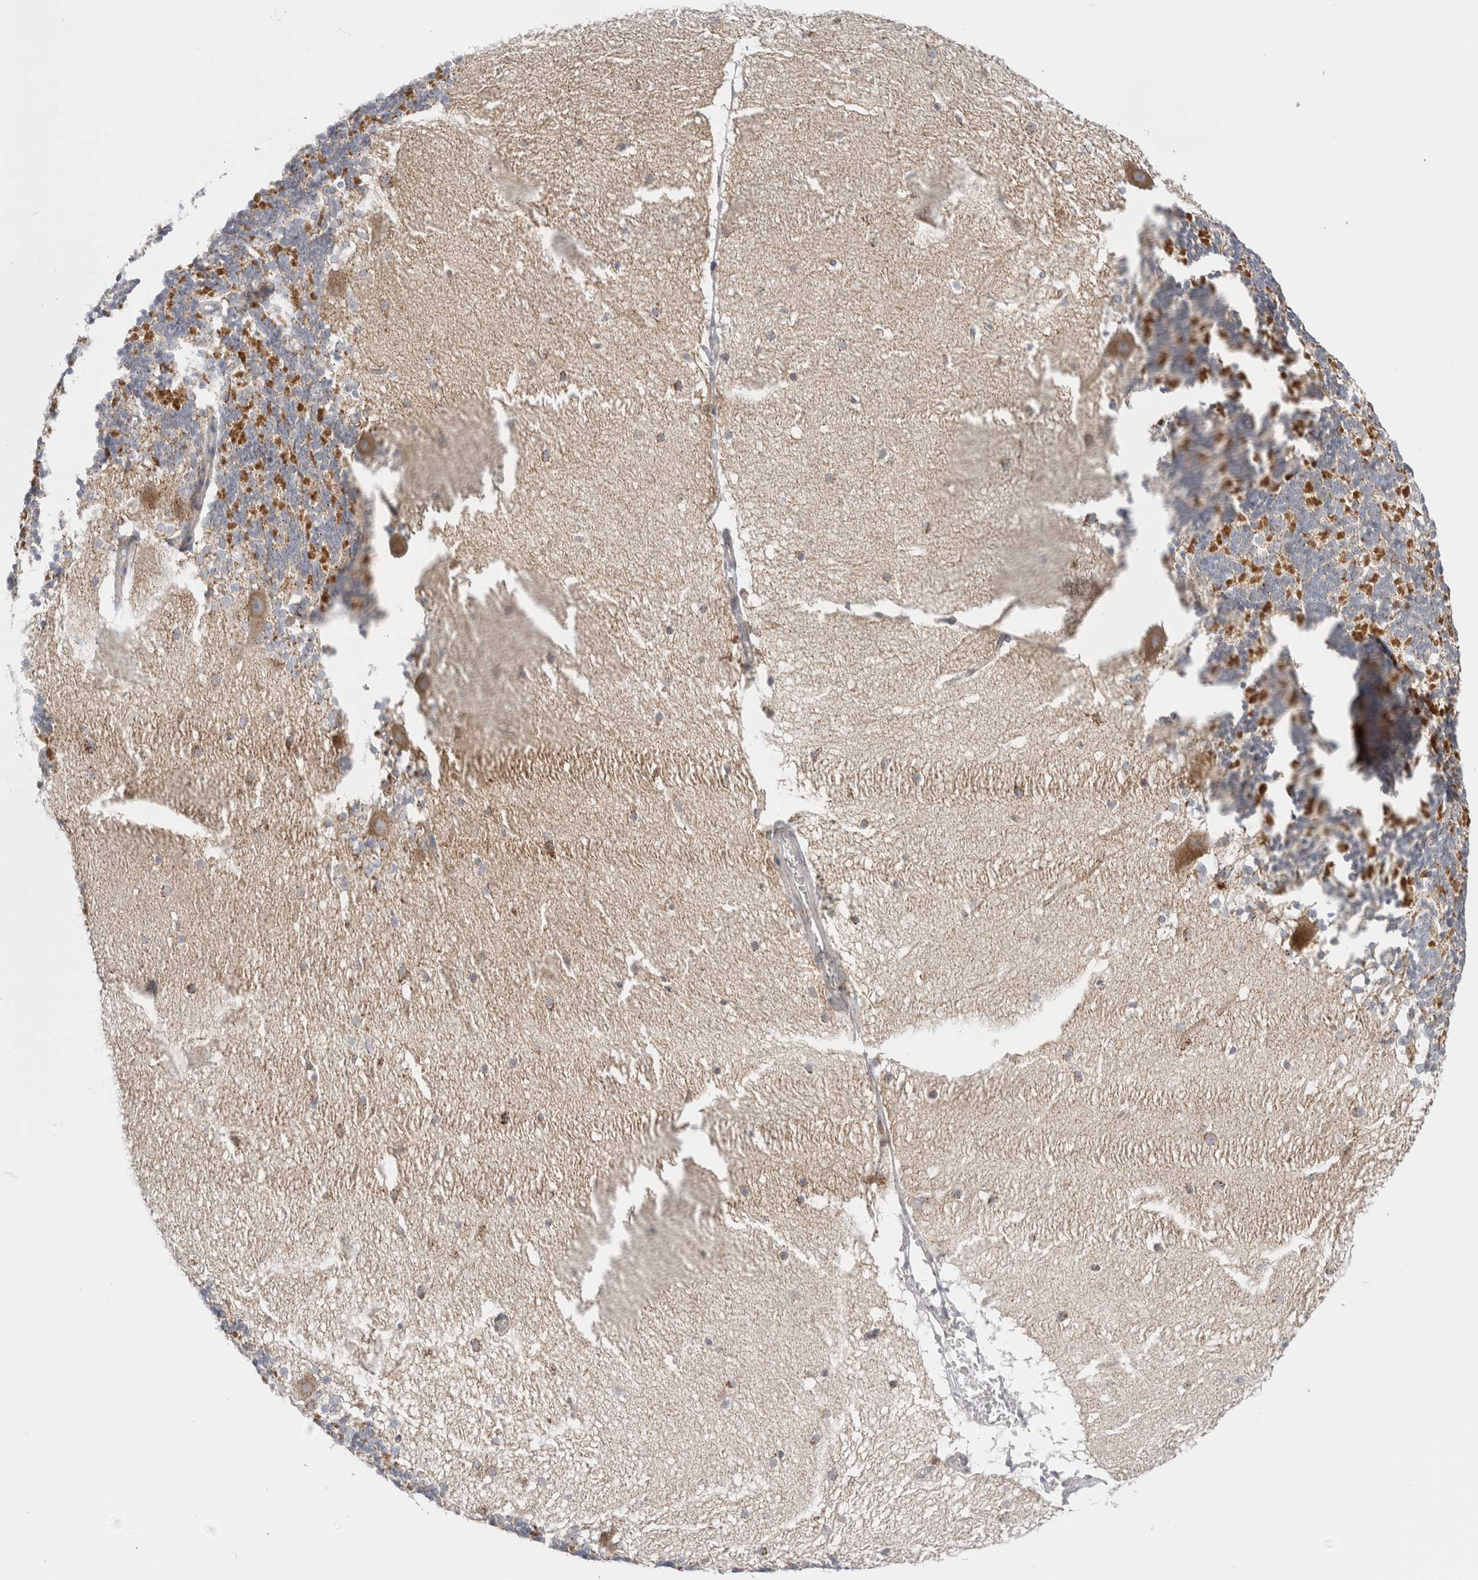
{"staining": {"intensity": "strong", "quantity": "<25%", "location": "cytoplasmic/membranous"}, "tissue": "cerebellum", "cell_type": "Cells in granular layer", "image_type": "normal", "snomed": [{"axis": "morphology", "description": "Normal tissue, NOS"}, {"axis": "topography", "description": "Cerebellum"}], "caption": "IHC (DAB (3,3'-diaminobenzidine)) staining of normal human cerebellum shows strong cytoplasmic/membranous protein positivity in approximately <25% of cells in granular layer.", "gene": "FAHD1", "patient": {"sex": "female", "age": 19}}